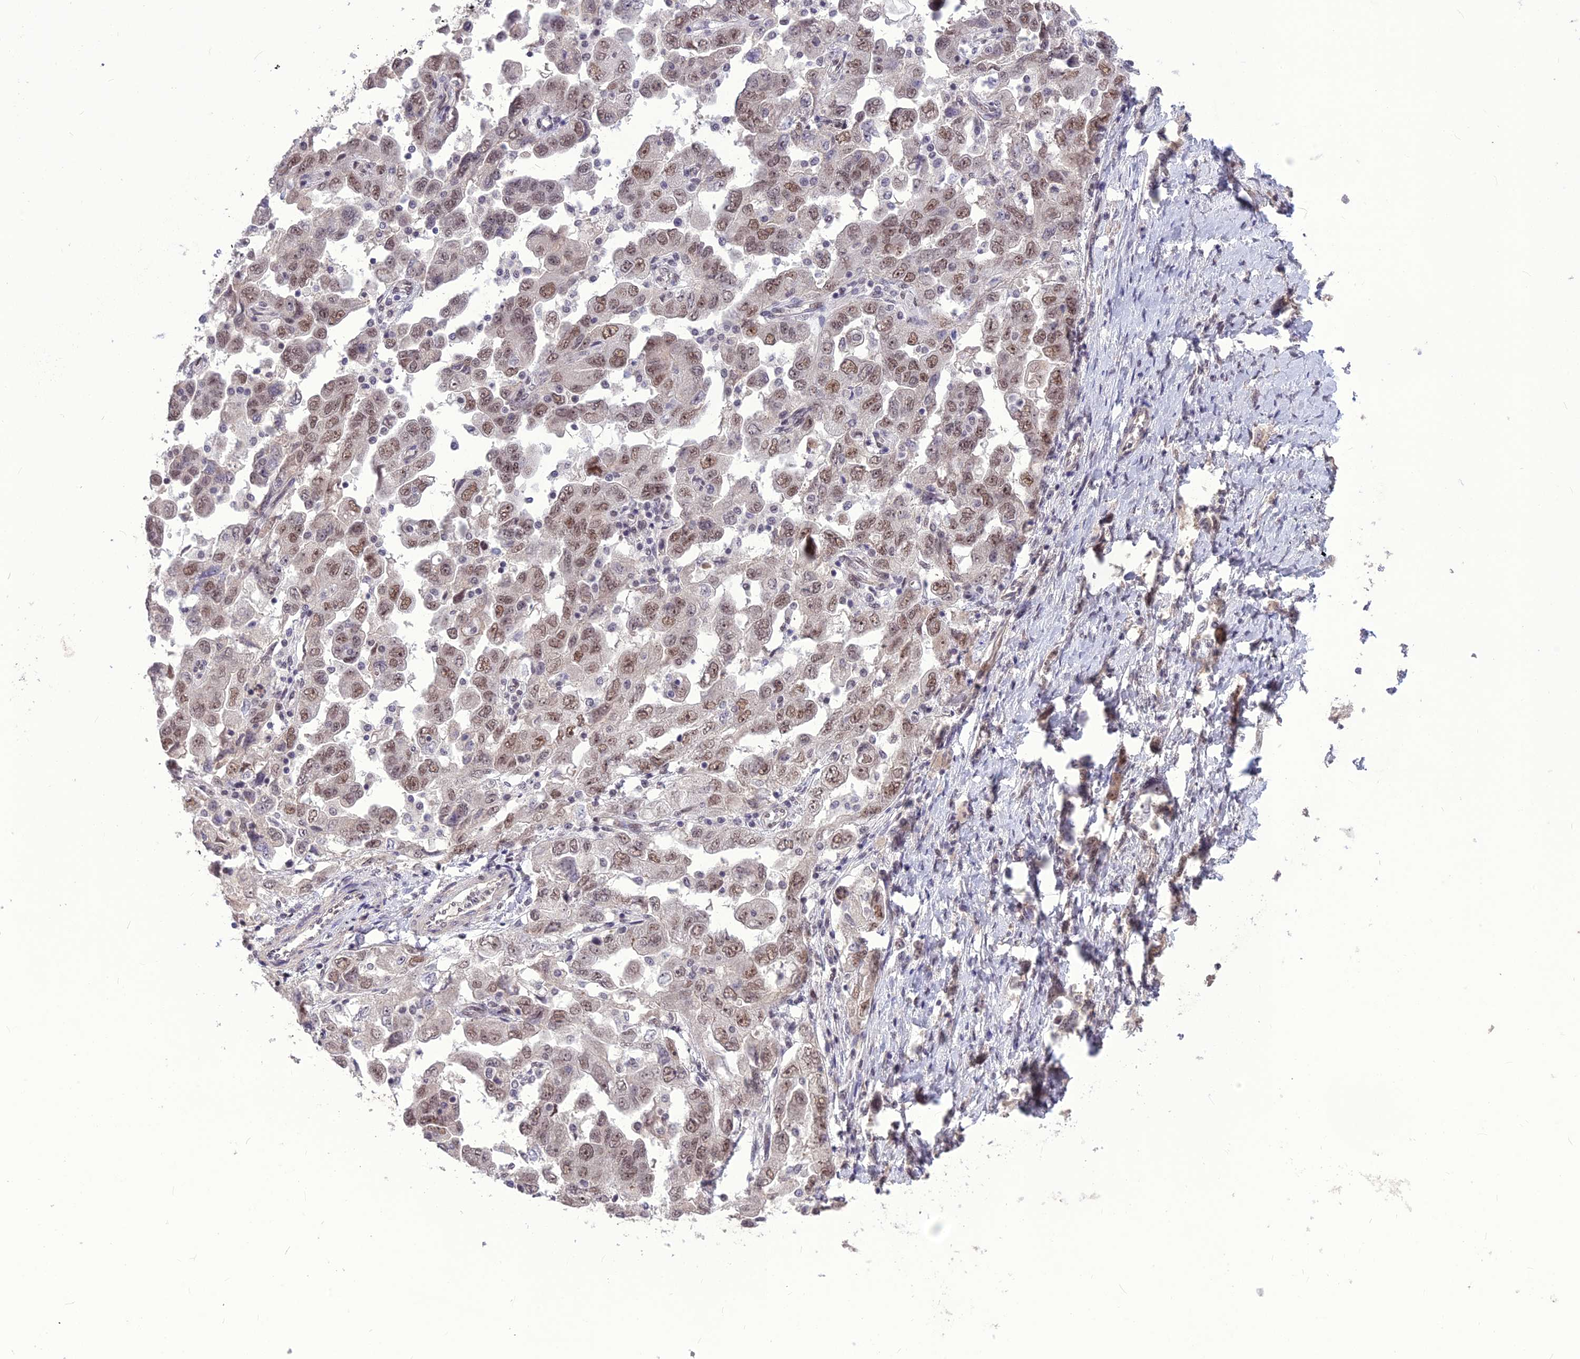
{"staining": {"intensity": "moderate", "quantity": "25%-75%", "location": "nuclear"}, "tissue": "ovarian cancer", "cell_type": "Tumor cells", "image_type": "cancer", "snomed": [{"axis": "morphology", "description": "Carcinoma, NOS"}, {"axis": "morphology", "description": "Cystadenocarcinoma, serous, NOS"}, {"axis": "topography", "description": "Ovary"}], "caption": "Immunohistochemical staining of ovarian cancer demonstrates medium levels of moderate nuclear protein positivity in about 25%-75% of tumor cells.", "gene": "DIS3", "patient": {"sex": "female", "age": 69}}